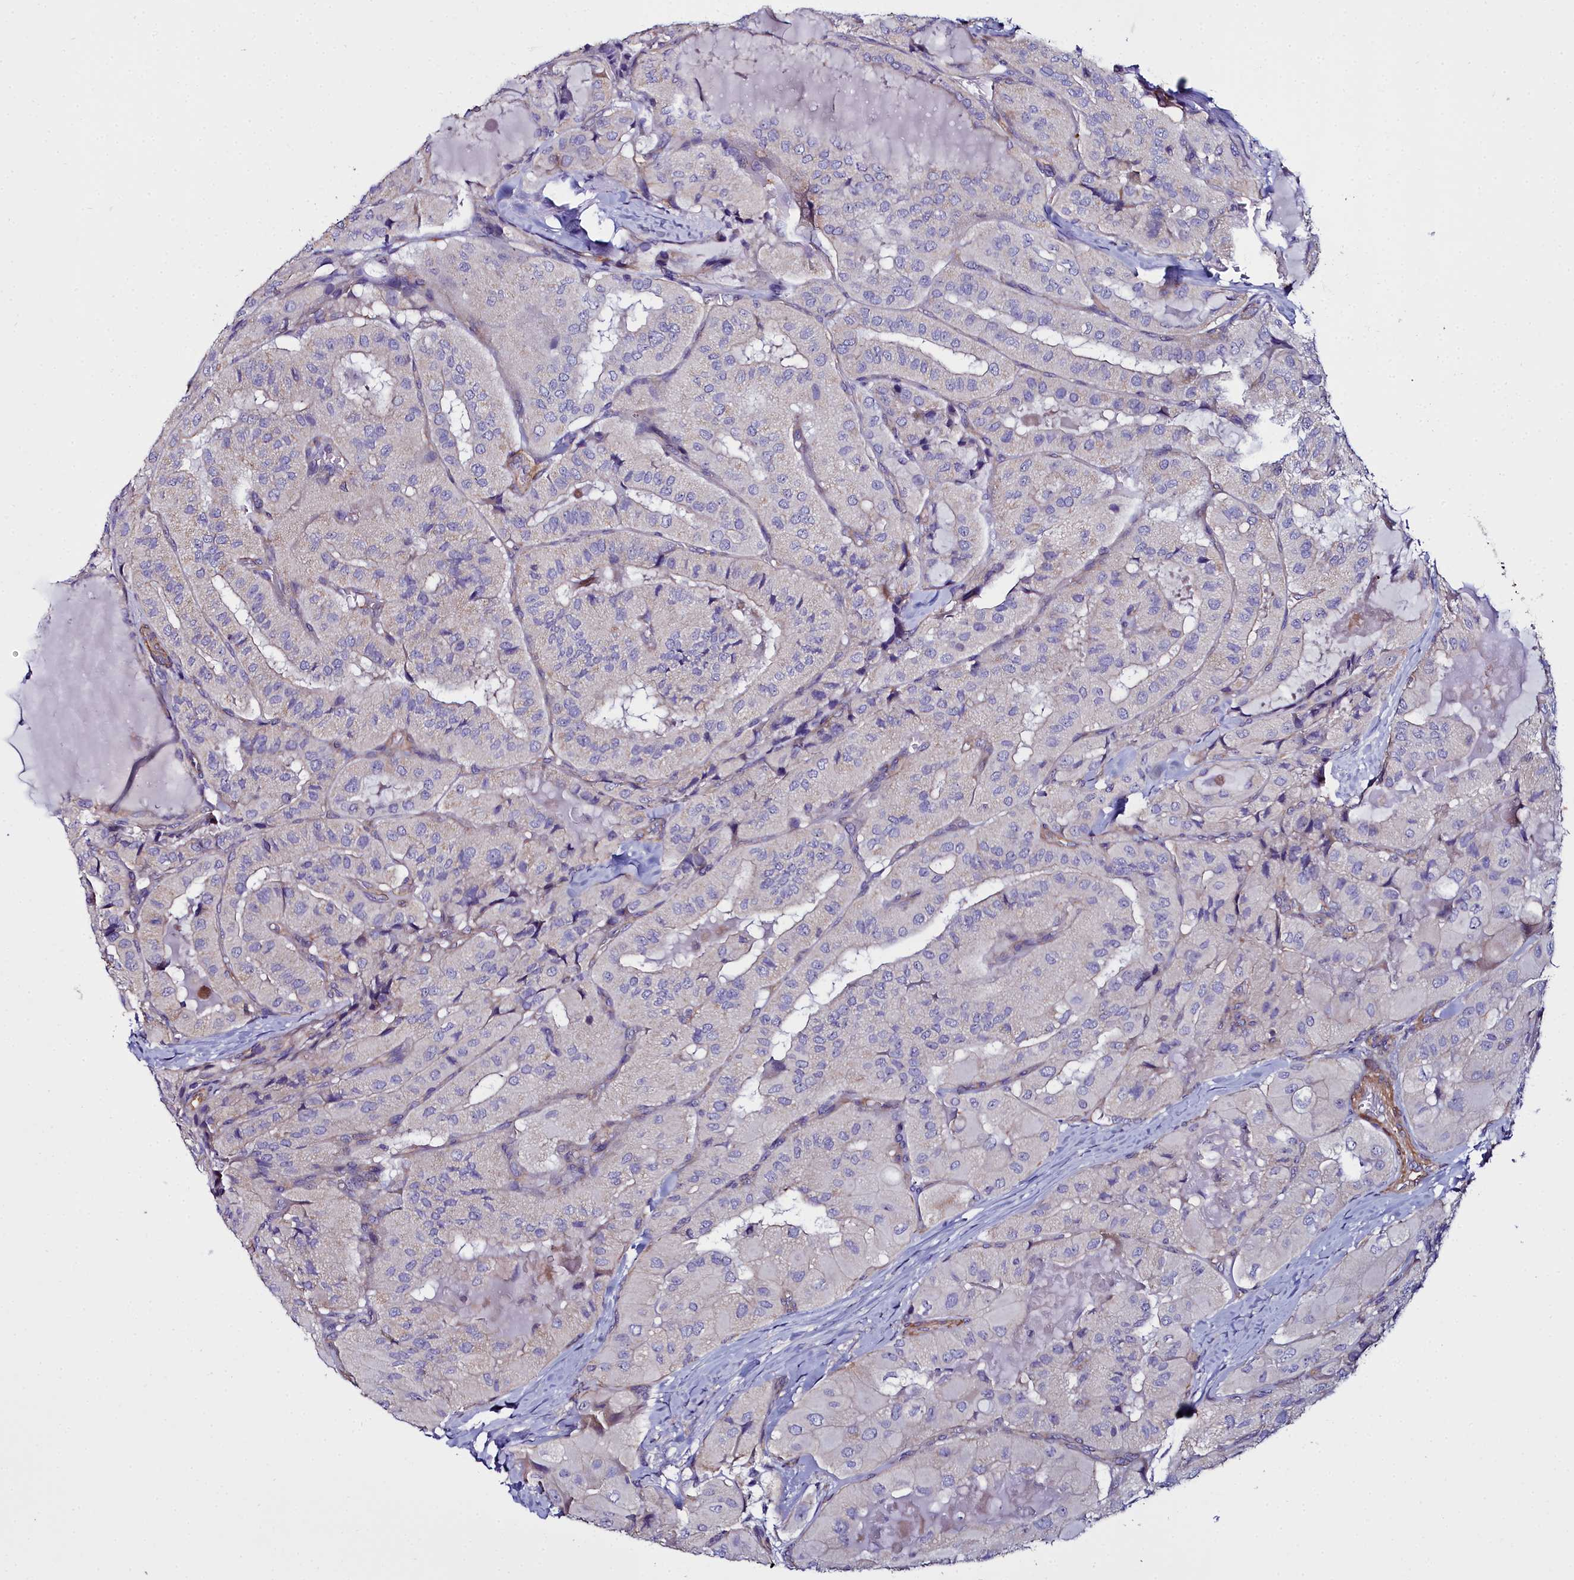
{"staining": {"intensity": "negative", "quantity": "none", "location": "none"}, "tissue": "thyroid cancer", "cell_type": "Tumor cells", "image_type": "cancer", "snomed": [{"axis": "morphology", "description": "Normal tissue, NOS"}, {"axis": "morphology", "description": "Papillary adenocarcinoma, NOS"}, {"axis": "topography", "description": "Thyroid gland"}], "caption": "Tumor cells are negative for protein expression in human thyroid papillary adenocarcinoma. (Stains: DAB immunohistochemistry with hematoxylin counter stain, Microscopy: brightfield microscopy at high magnification).", "gene": "FADS3", "patient": {"sex": "female", "age": 59}}